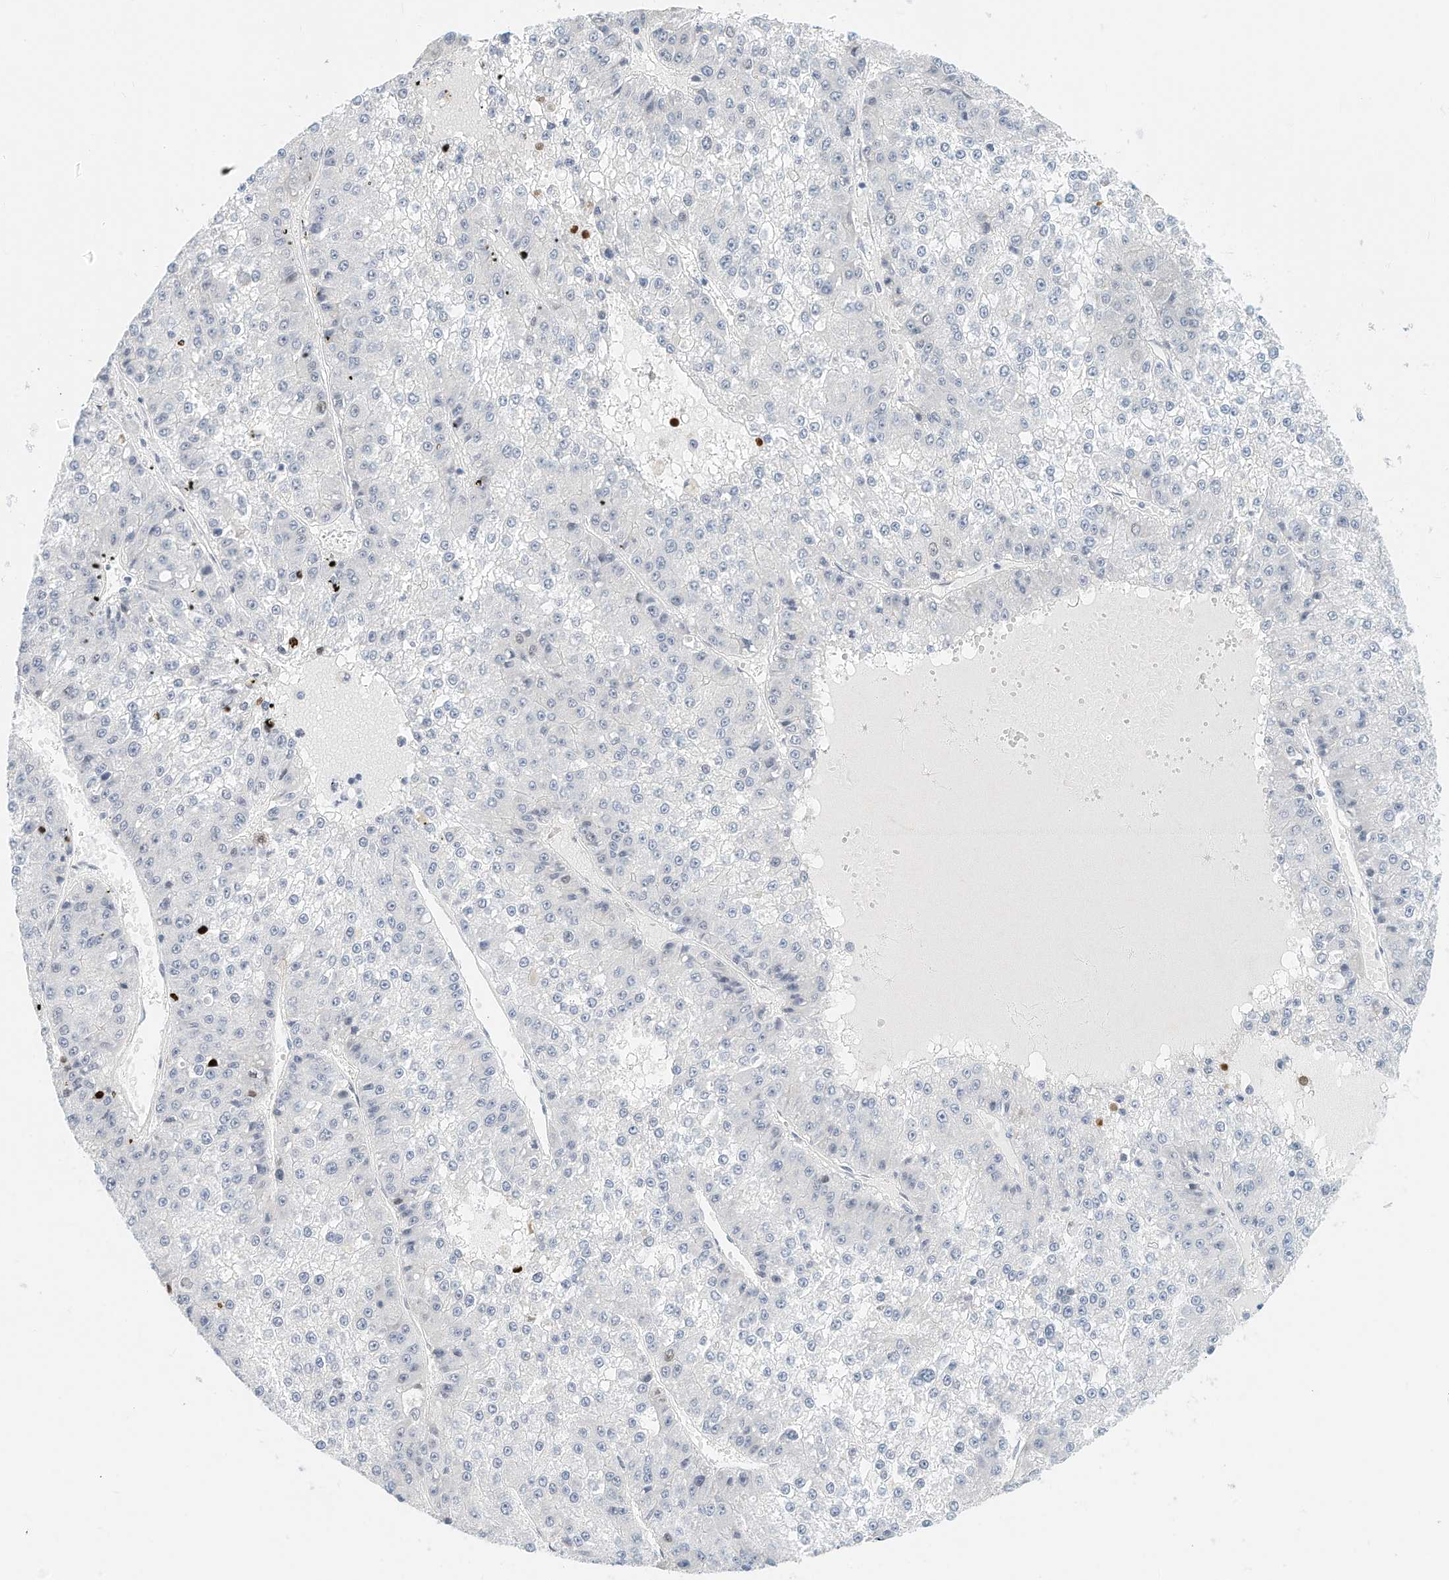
{"staining": {"intensity": "negative", "quantity": "none", "location": "none"}, "tissue": "liver cancer", "cell_type": "Tumor cells", "image_type": "cancer", "snomed": [{"axis": "morphology", "description": "Carcinoma, Hepatocellular, NOS"}, {"axis": "topography", "description": "Liver"}], "caption": "Liver hepatocellular carcinoma was stained to show a protein in brown. There is no significant positivity in tumor cells.", "gene": "ARHGAP28", "patient": {"sex": "female", "age": 73}}